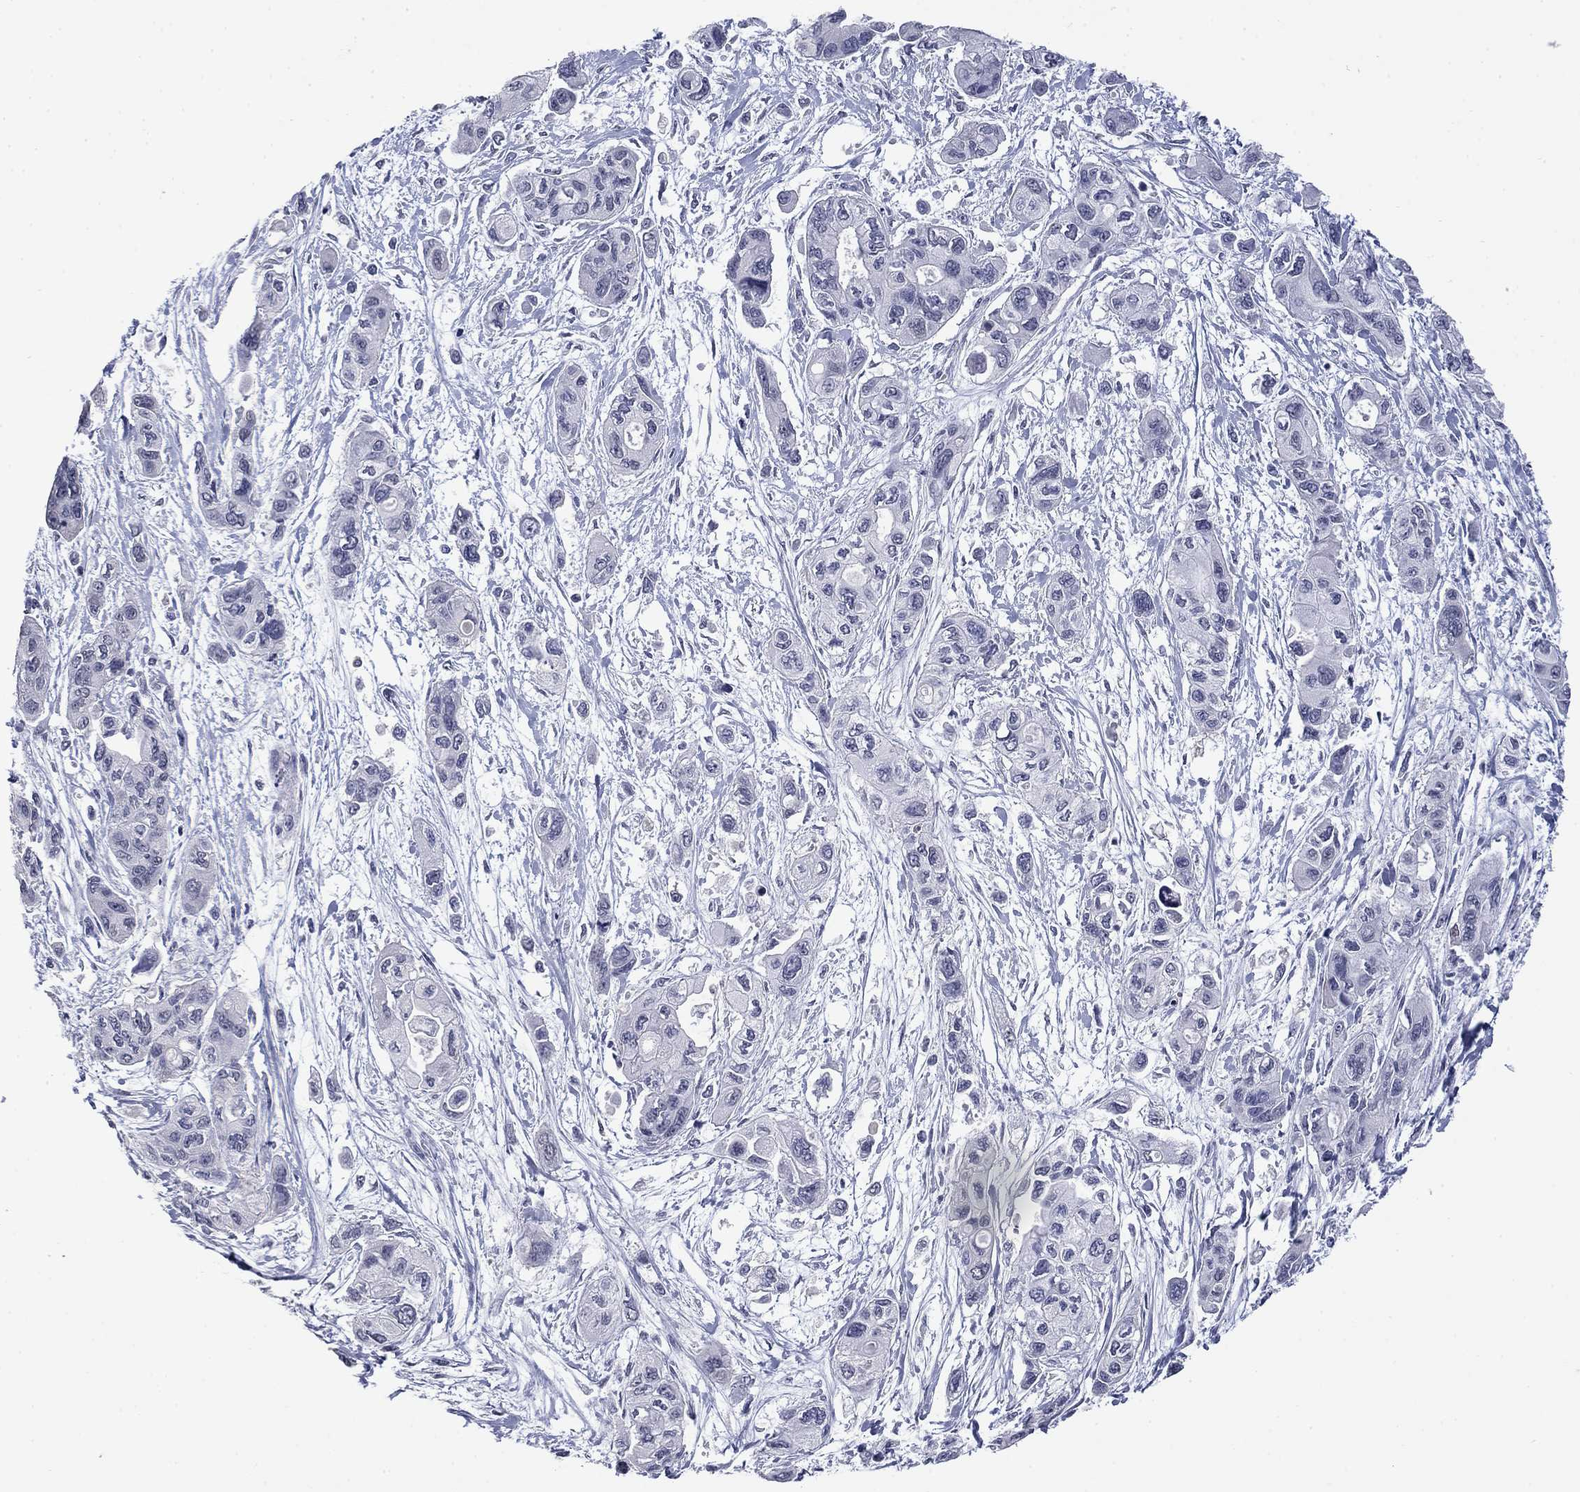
{"staining": {"intensity": "negative", "quantity": "none", "location": "none"}, "tissue": "pancreatic cancer", "cell_type": "Tumor cells", "image_type": "cancer", "snomed": [{"axis": "morphology", "description": "Adenocarcinoma, NOS"}, {"axis": "topography", "description": "Pancreas"}], "caption": "Tumor cells show no significant positivity in pancreatic cancer. The staining was performed using DAB to visualize the protein expression in brown, while the nuclei were stained in blue with hematoxylin (Magnification: 20x).", "gene": "SLC51A", "patient": {"sex": "female", "age": 47}}